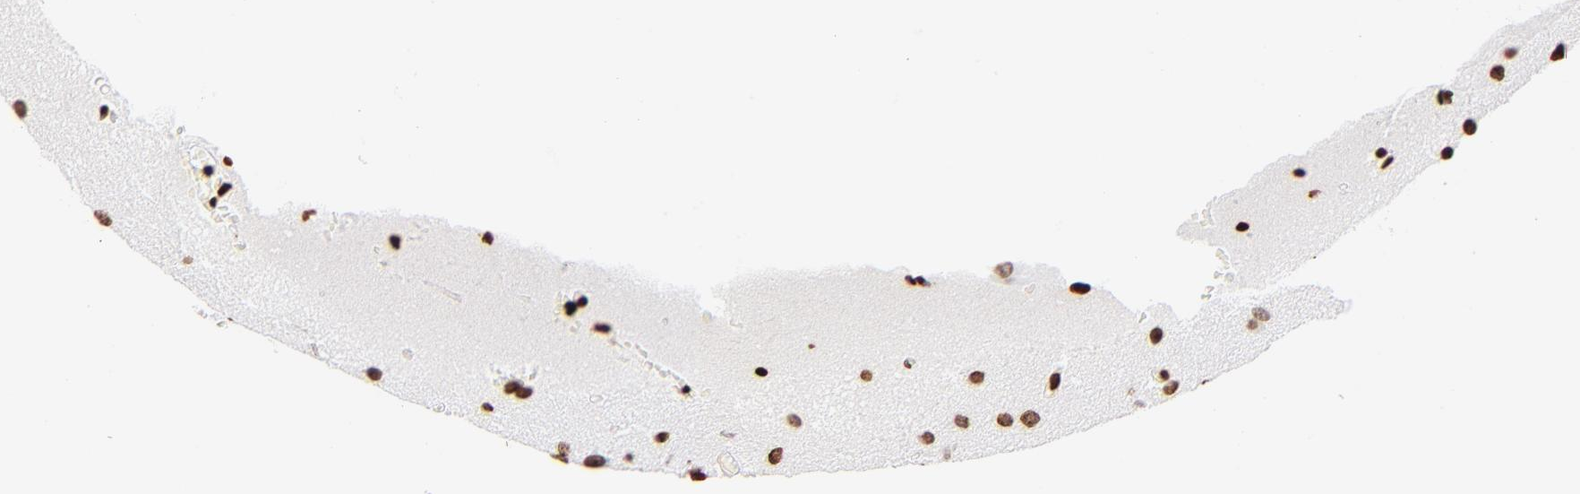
{"staining": {"intensity": "strong", "quantity": ">75%", "location": "nuclear"}, "tissue": "glioma", "cell_type": "Tumor cells", "image_type": "cancer", "snomed": [{"axis": "morphology", "description": "Glioma, malignant, Low grade"}, {"axis": "topography", "description": "Cerebral cortex"}], "caption": "Immunohistochemical staining of human glioma exhibits strong nuclear protein staining in approximately >75% of tumor cells. (Brightfield microscopy of DAB IHC at high magnification).", "gene": "RTL4", "patient": {"sex": "female", "age": 47}}